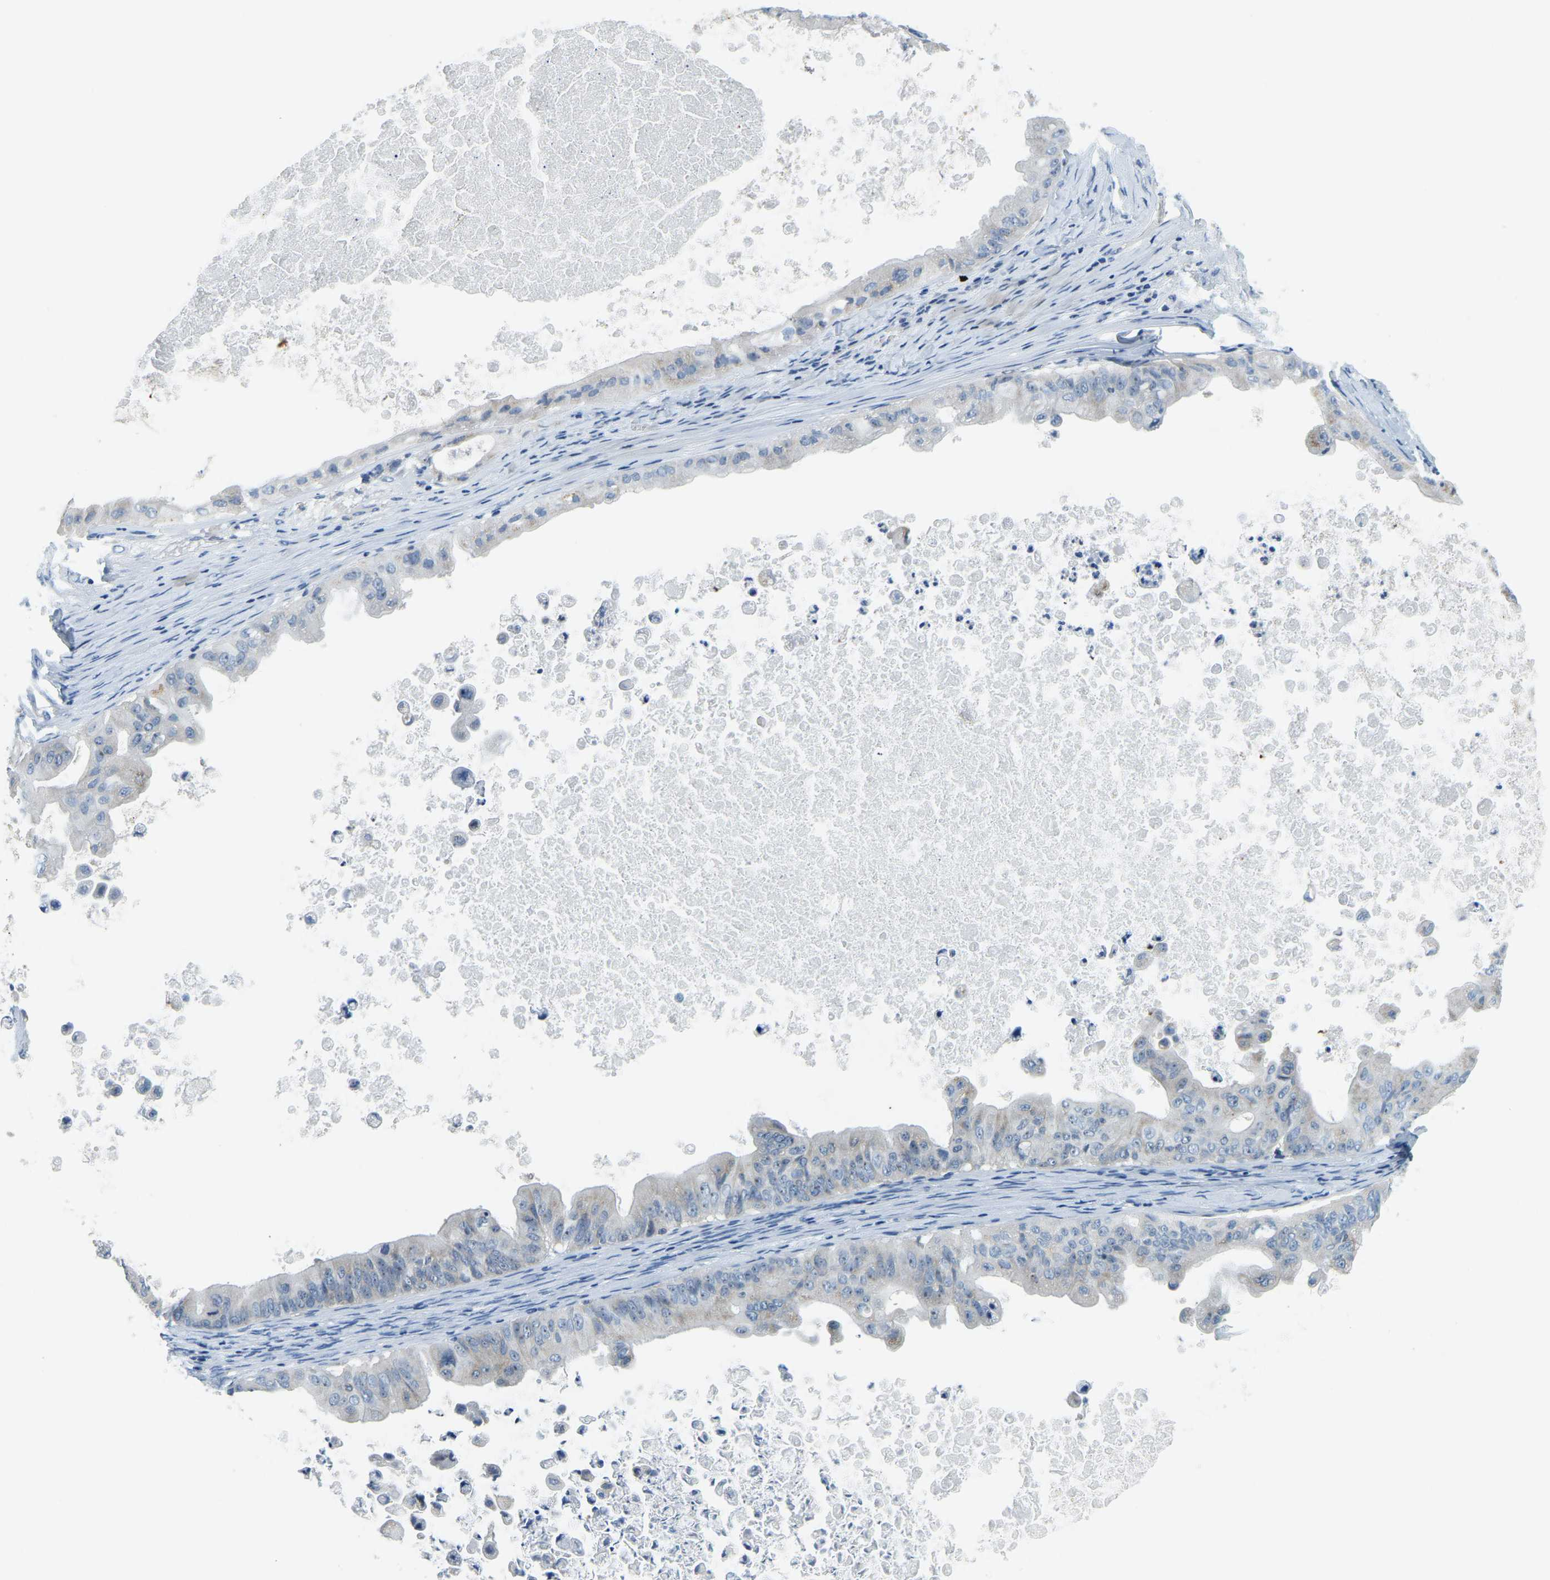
{"staining": {"intensity": "weak", "quantity": "<25%", "location": "cytoplasmic/membranous"}, "tissue": "ovarian cancer", "cell_type": "Tumor cells", "image_type": "cancer", "snomed": [{"axis": "morphology", "description": "Cystadenocarcinoma, mucinous, NOS"}, {"axis": "topography", "description": "Ovary"}], "caption": "Protein analysis of ovarian cancer (mucinous cystadenocarcinoma) shows no significant staining in tumor cells. Brightfield microscopy of immunohistochemistry stained with DAB (brown) and hematoxylin (blue), captured at high magnification.", "gene": "RRP1", "patient": {"sex": "female", "age": 37}}